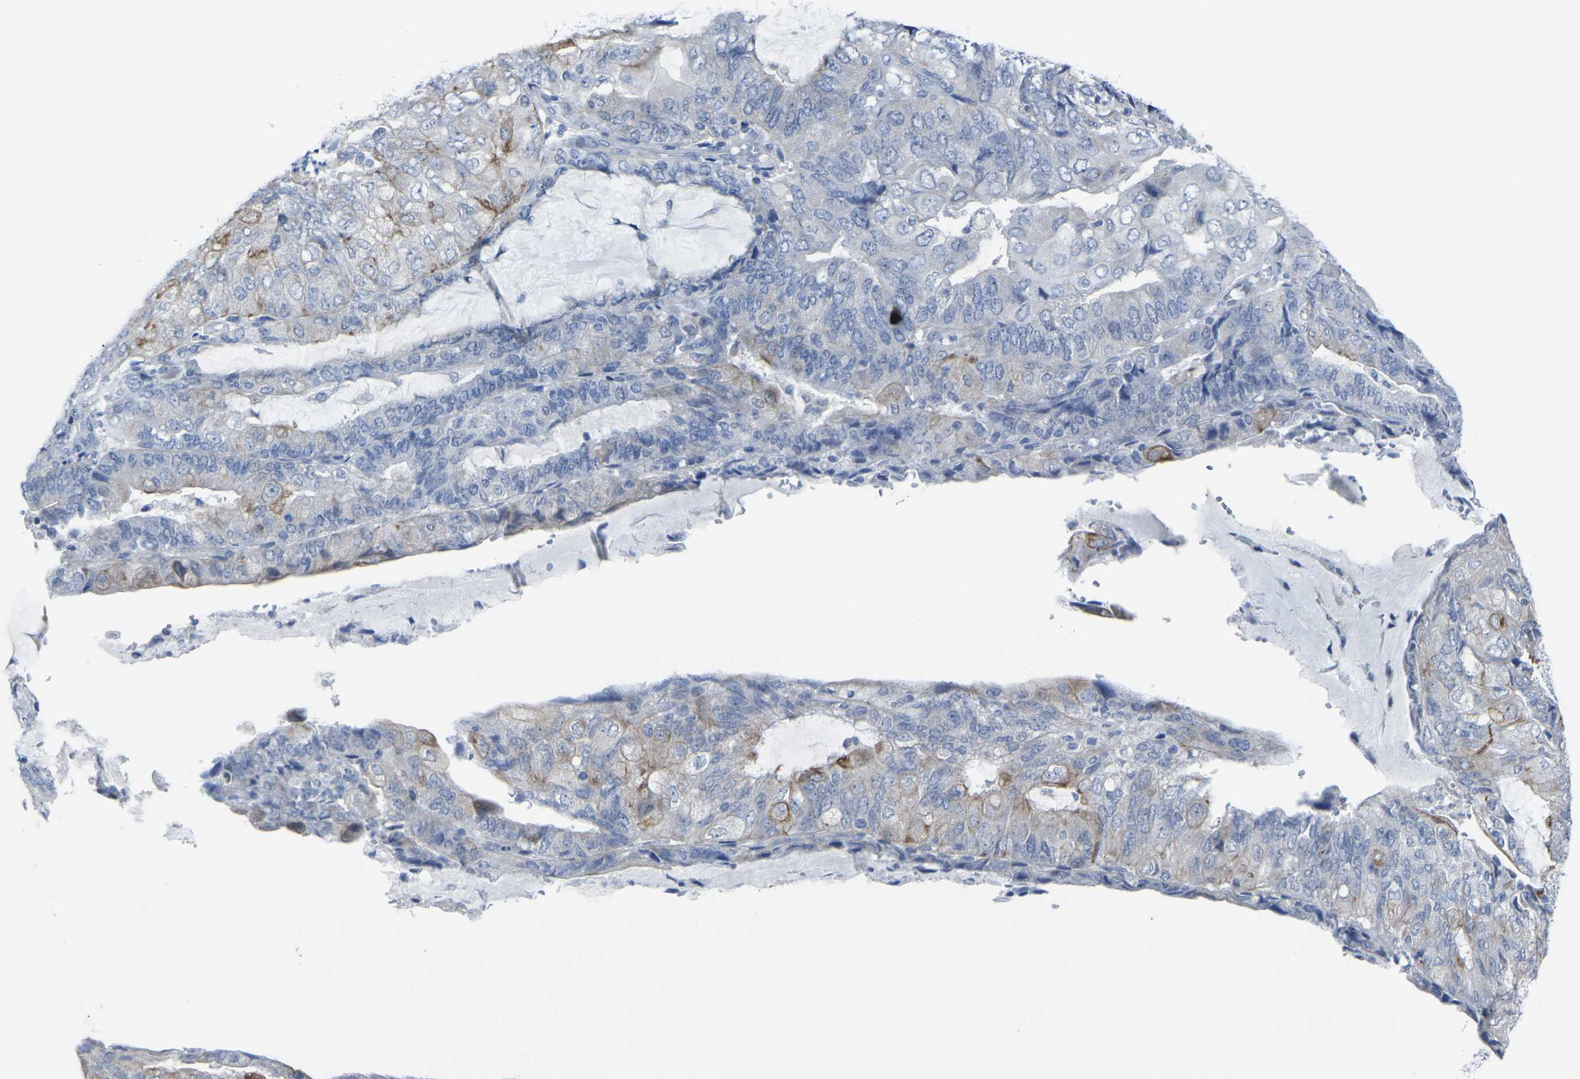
{"staining": {"intensity": "strong", "quantity": "<25%", "location": "cytoplasmic/membranous"}, "tissue": "endometrial cancer", "cell_type": "Tumor cells", "image_type": "cancer", "snomed": [{"axis": "morphology", "description": "Adenocarcinoma, NOS"}, {"axis": "topography", "description": "Endometrium"}], "caption": "The photomicrograph exhibits a brown stain indicating the presence of a protein in the cytoplasmic/membranous of tumor cells in endometrial cancer.", "gene": "ANKRD46", "patient": {"sex": "female", "age": 81}}